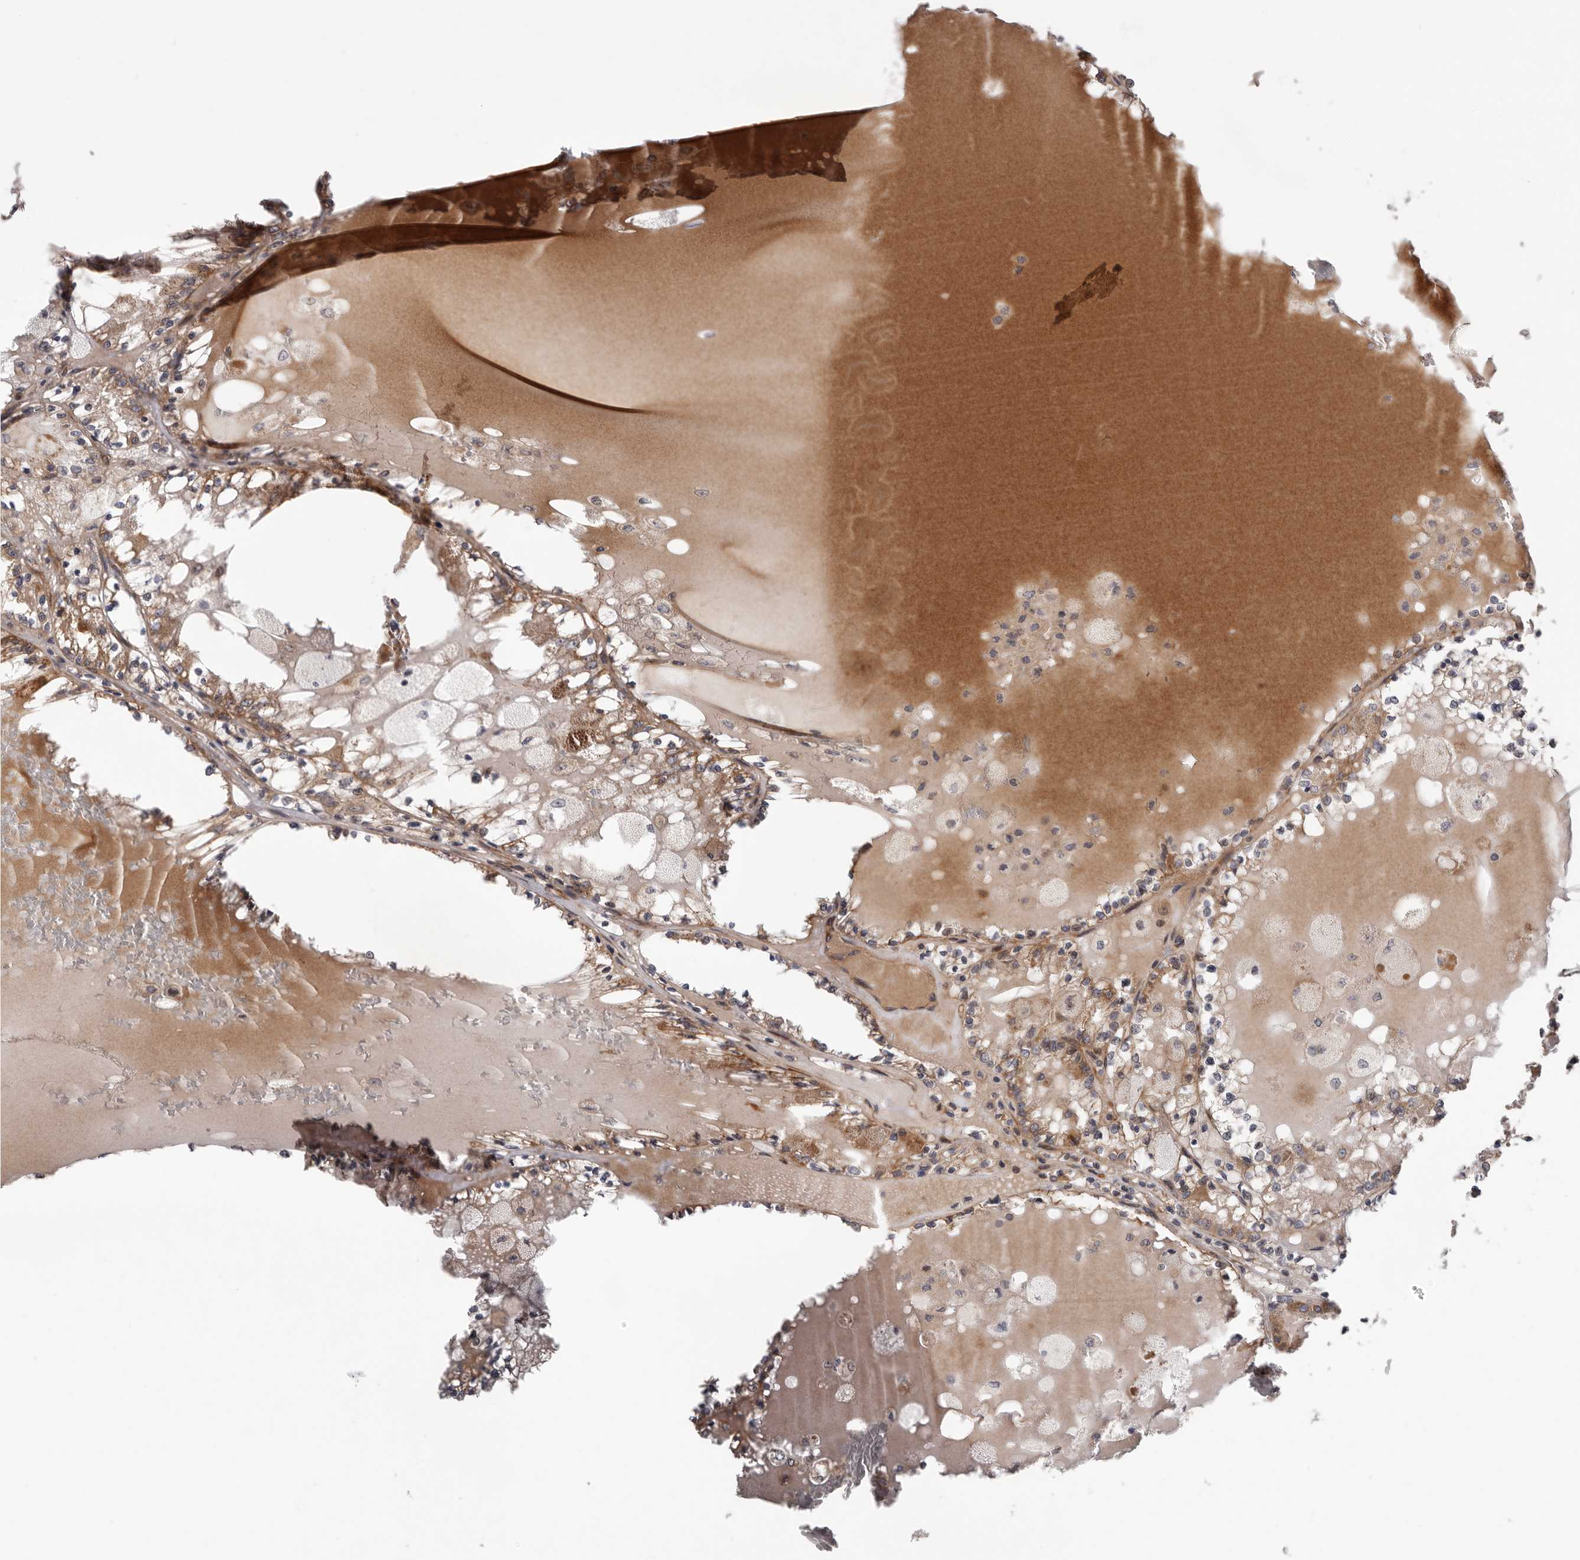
{"staining": {"intensity": "moderate", "quantity": ">75%", "location": "cytoplasmic/membranous"}, "tissue": "renal cancer", "cell_type": "Tumor cells", "image_type": "cancer", "snomed": [{"axis": "morphology", "description": "Adenocarcinoma, NOS"}, {"axis": "topography", "description": "Kidney"}], "caption": "This photomicrograph reveals immunohistochemistry (IHC) staining of human renal cancer, with medium moderate cytoplasmic/membranous staining in about >75% of tumor cells.", "gene": "VPS37A", "patient": {"sex": "female", "age": 56}}